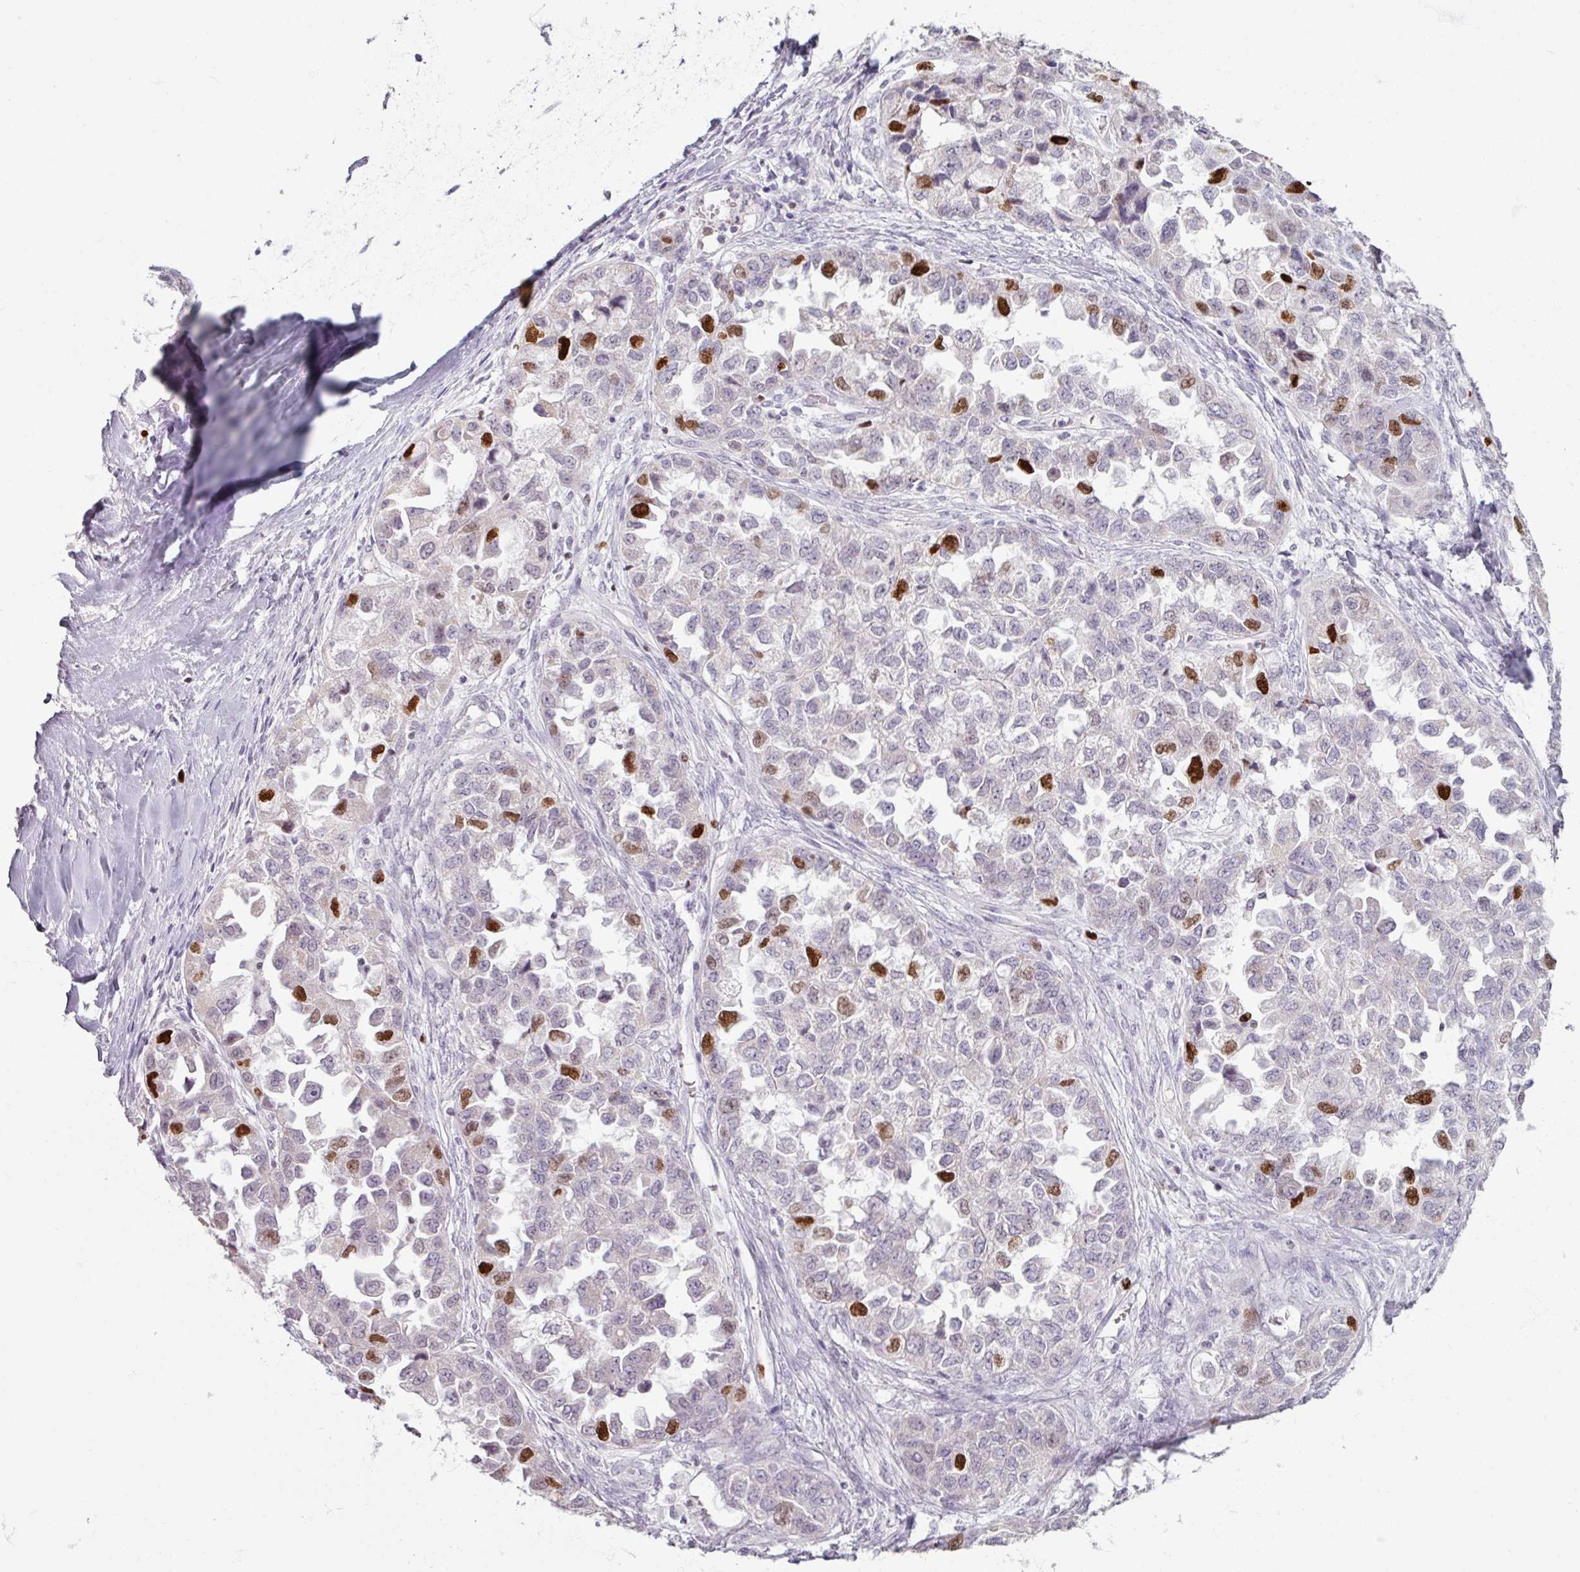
{"staining": {"intensity": "strong", "quantity": "<25%", "location": "nuclear"}, "tissue": "ovarian cancer", "cell_type": "Tumor cells", "image_type": "cancer", "snomed": [{"axis": "morphology", "description": "Cystadenocarcinoma, serous, NOS"}, {"axis": "topography", "description": "Ovary"}], "caption": "A brown stain labels strong nuclear positivity of a protein in human ovarian cancer tumor cells.", "gene": "ATAD2", "patient": {"sex": "female", "age": 84}}